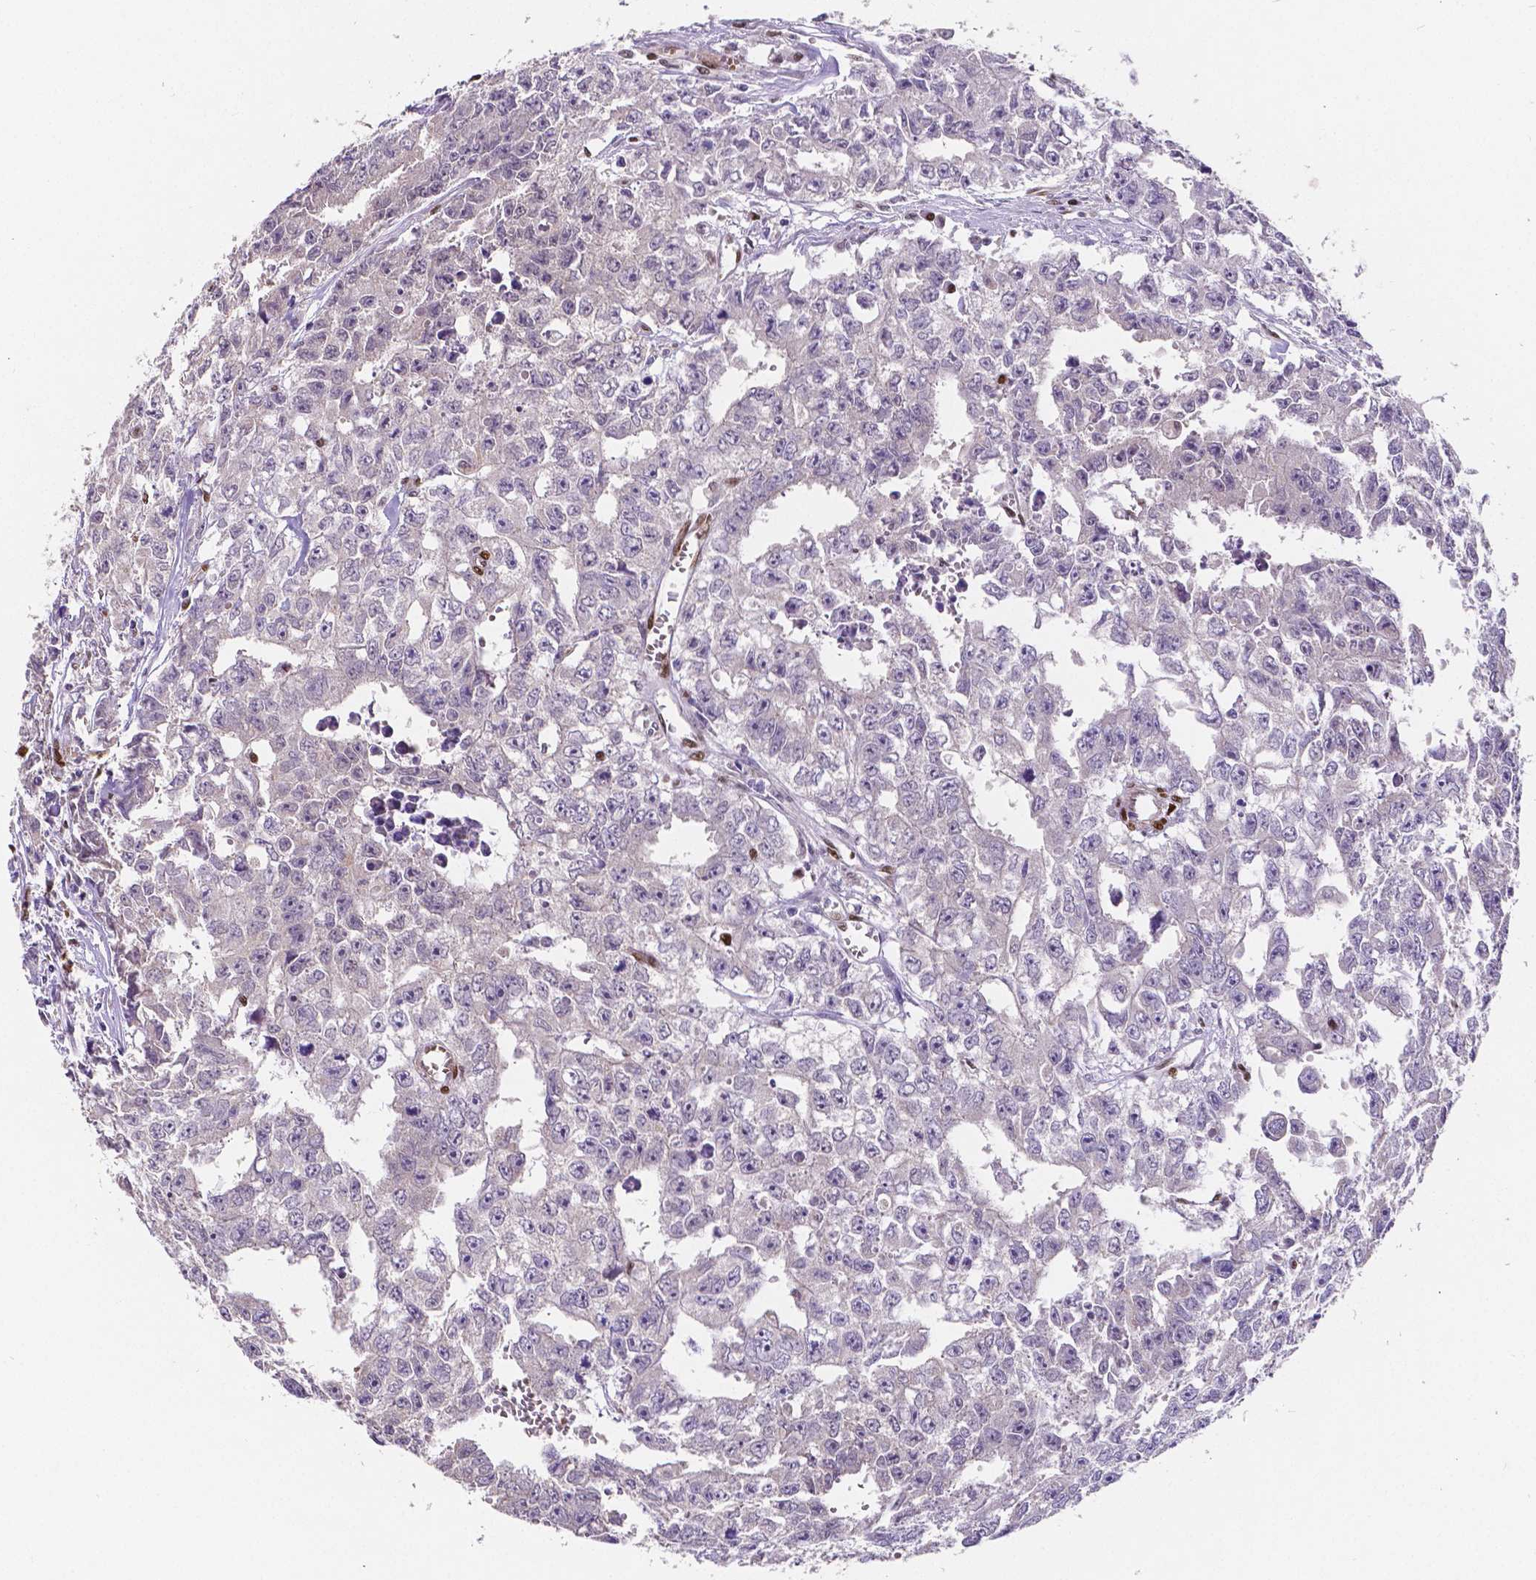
{"staining": {"intensity": "negative", "quantity": "none", "location": "none"}, "tissue": "testis cancer", "cell_type": "Tumor cells", "image_type": "cancer", "snomed": [{"axis": "morphology", "description": "Carcinoma, Embryonal, NOS"}, {"axis": "morphology", "description": "Teratoma, malignant, NOS"}, {"axis": "topography", "description": "Testis"}], "caption": "This is an IHC photomicrograph of teratoma (malignant) (testis). There is no expression in tumor cells.", "gene": "MEF2C", "patient": {"sex": "male", "age": 24}}